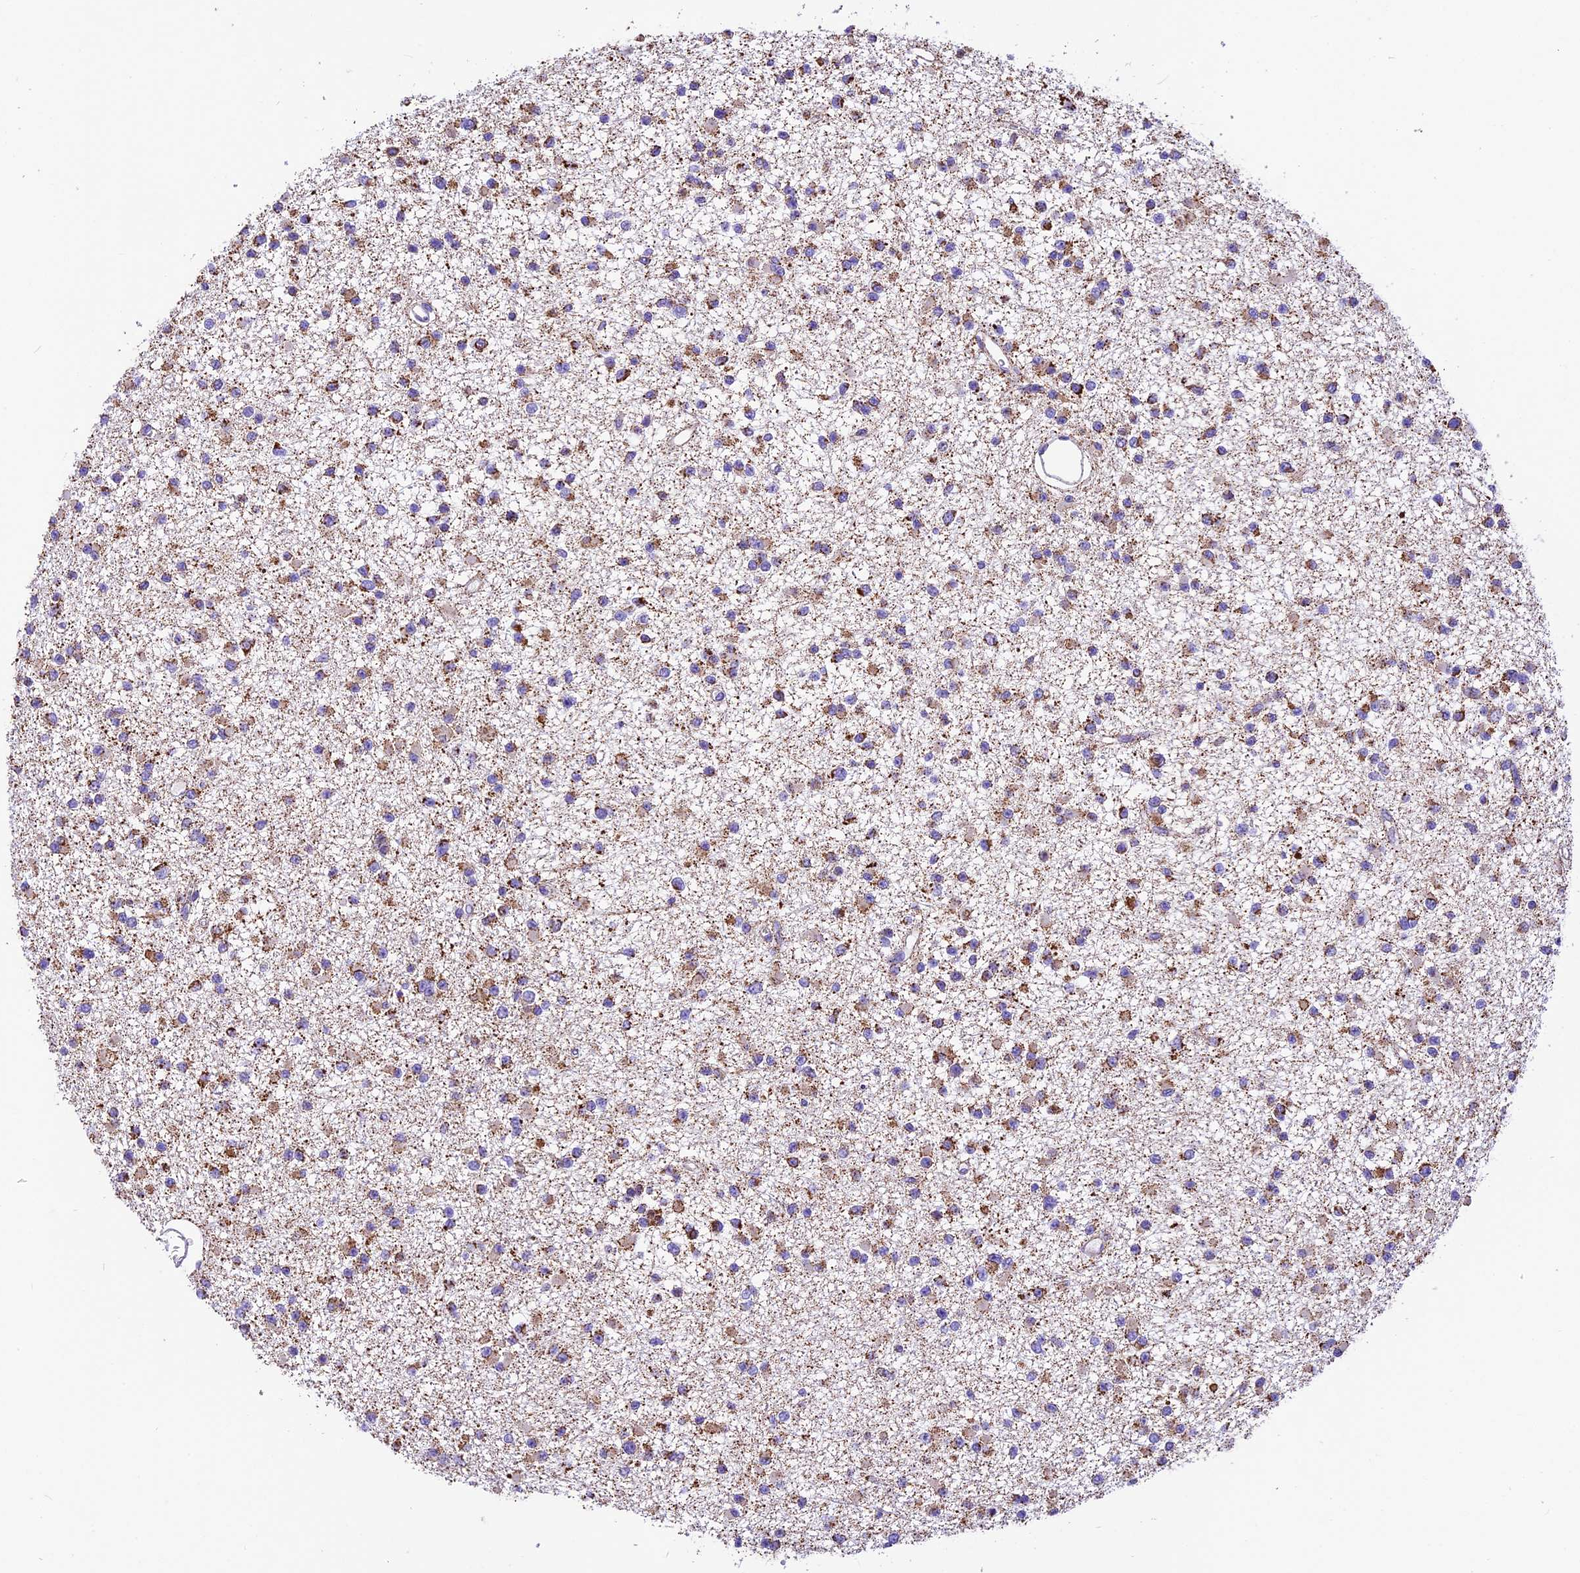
{"staining": {"intensity": "moderate", "quantity": ">75%", "location": "cytoplasmic/membranous"}, "tissue": "glioma", "cell_type": "Tumor cells", "image_type": "cancer", "snomed": [{"axis": "morphology", "description": "Glioma, malignant, Low grade"}, {"axis": "topography", "description": "Brain"}], "caption": "Protein expression analysis of human glioma reveals moderate cytoplasmic/membranous expression in approximately >75% of tumor cells.", "gene": "DCAF5", "patient": {"sex": "female", "age": 22}}